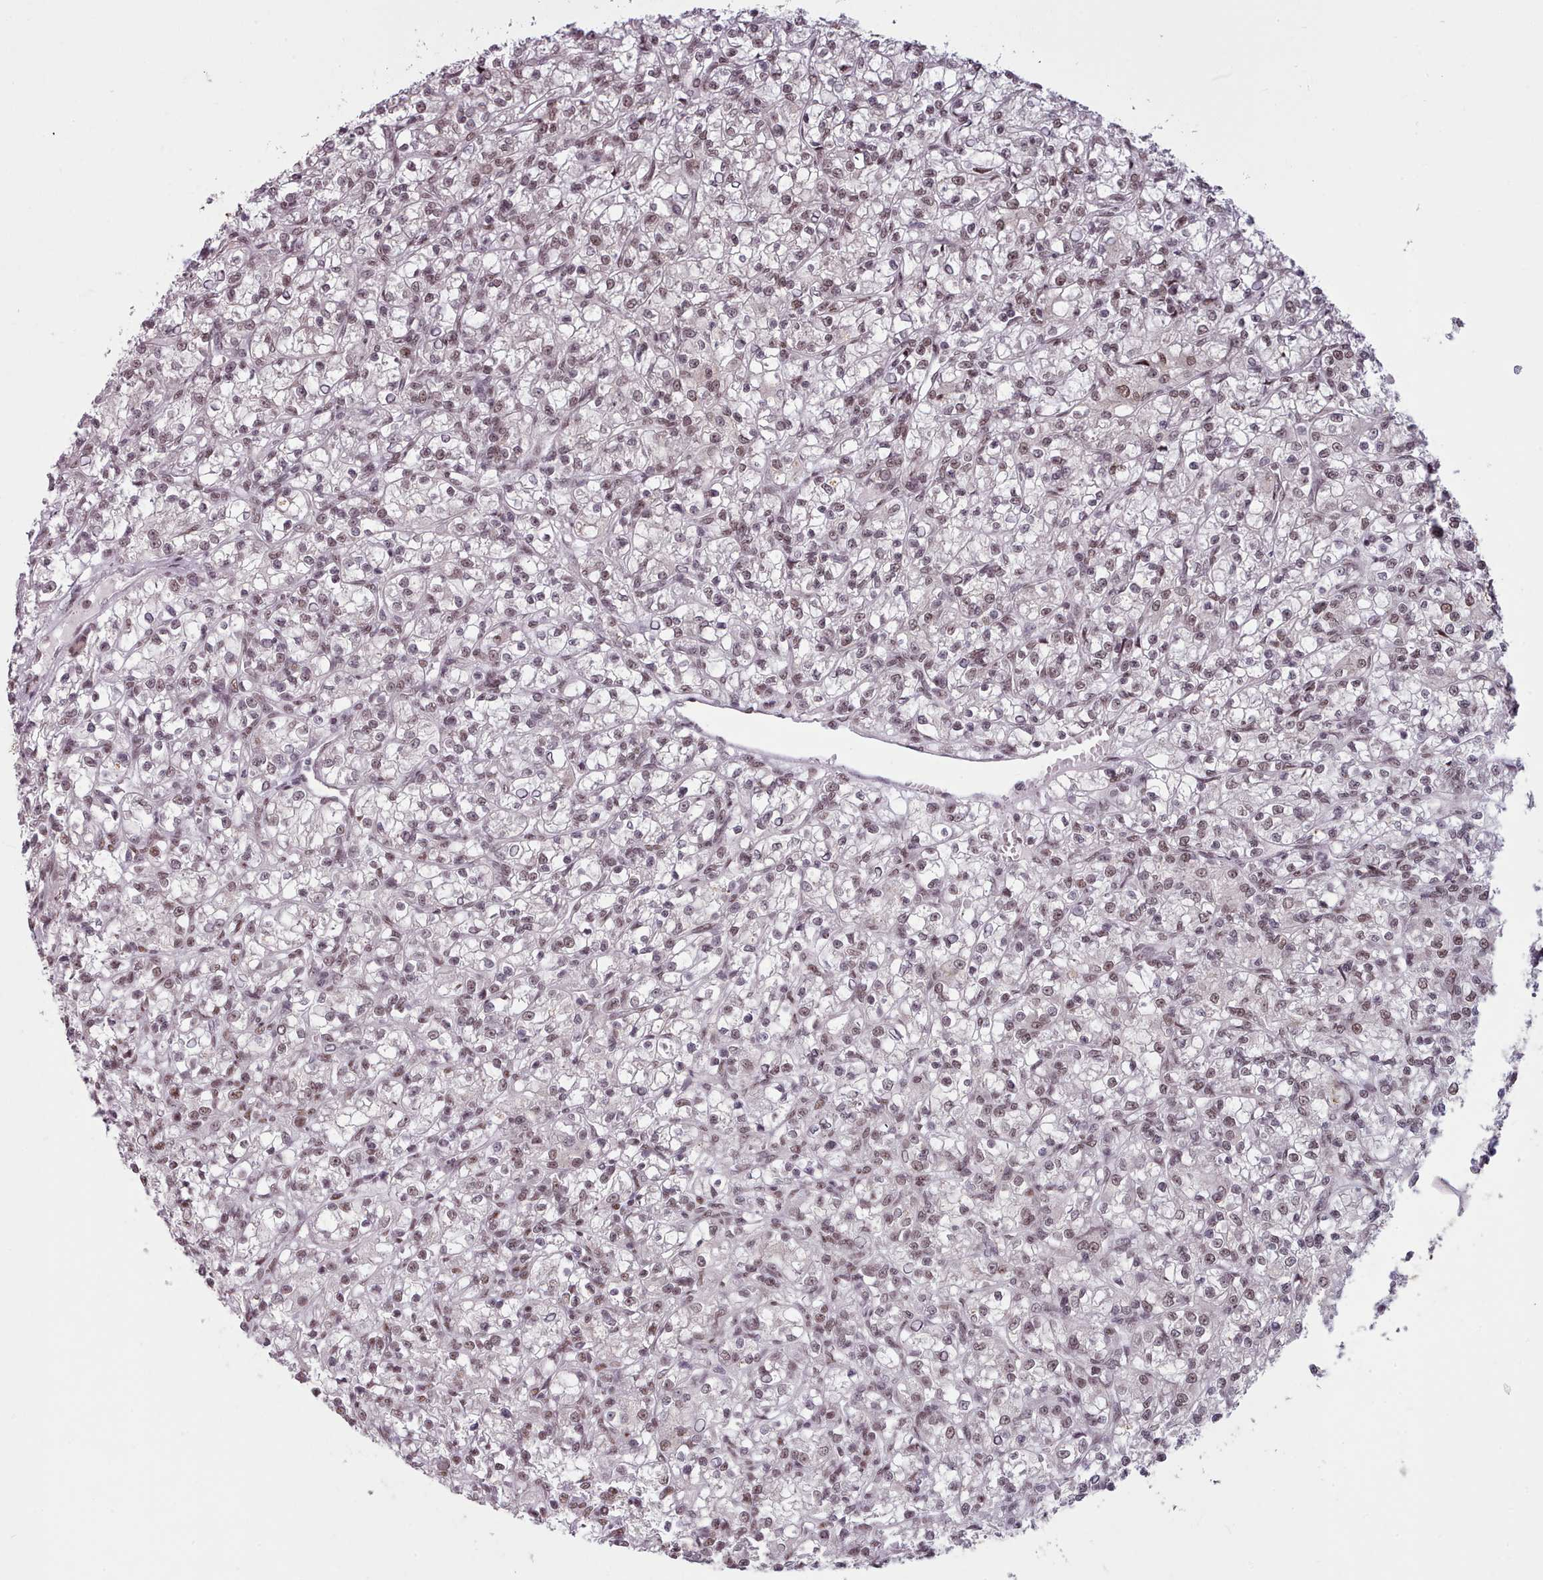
{"staining": {"intensity": "moderate", "quantity": ">75%", "location": "nuclear"}, "tissue": "renal cancer", "cell_type": "Tumor cells", "image_type": "cancer", "snomed": [{"axis": "morphology", "description": "Adenocarcinoma, NOS"}, {"axis": "topography", "description": "Kidney"}], "caption": "Renal adenocarcinoma stained for a protein demonstrates moderate nuclear positivity in tumor cells.", "gene": "SRRM1", "patient": {"sex": "female", "age": 59}}